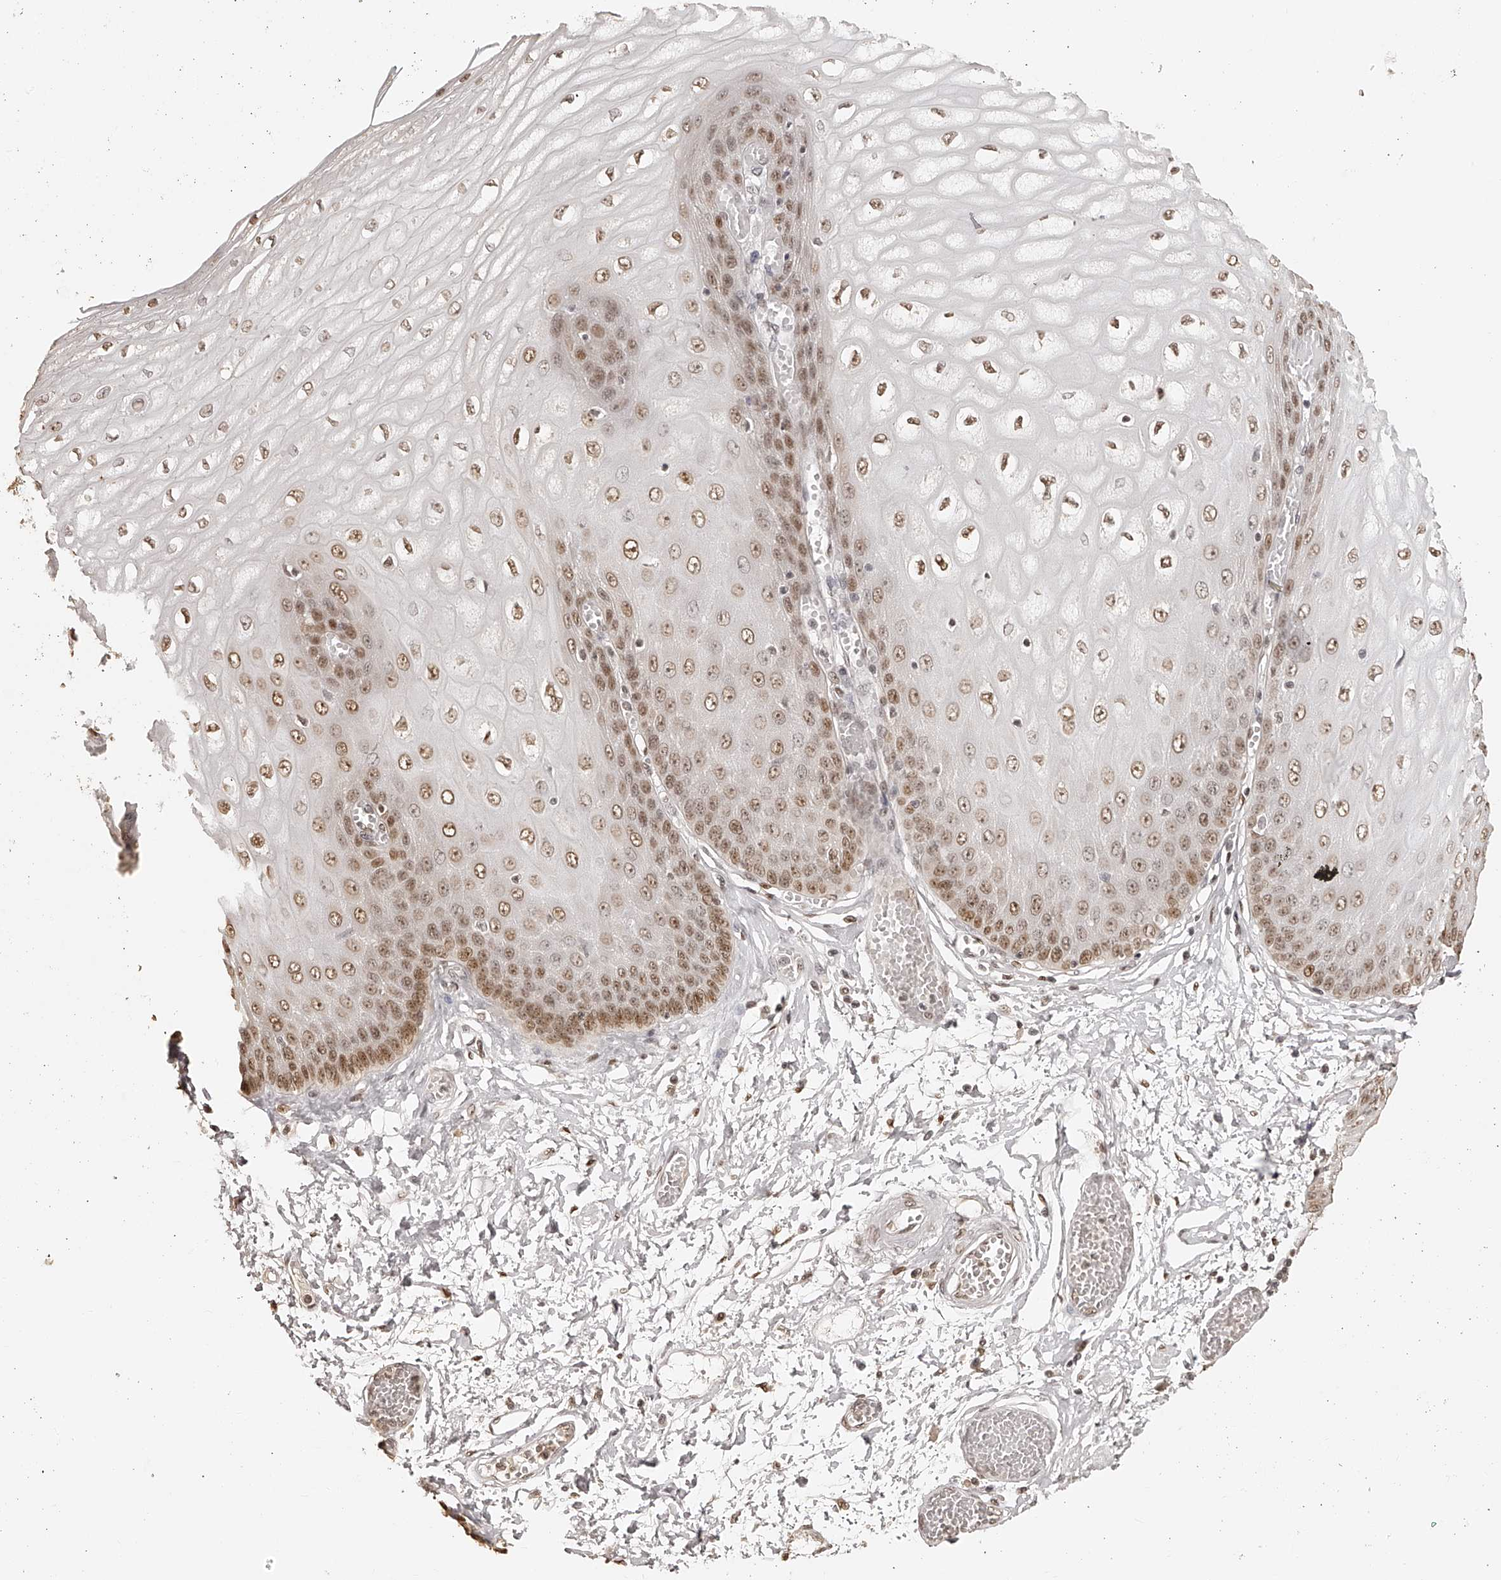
{"staining": {"intensity": "moderate", "quantity": ">75%", "location": "nuclear"}, "tissue": "esophagus", "cell_type": "Squamous epithelial cells", "image_type": "normal", "snomed": [{"axis": "morphology", "description": "Normal tissue, NOS"}, {"axis": "topography", "description": "Esophagus"}], "caption": "An IHC photomicrograph of normal tissue is shown. Protein staining in brown highlights moderate nuclear positivity in esophagus within squamous epithelial cells.", "gene": "ZNF503", "patient": {"sex": "male", "age": 60}}